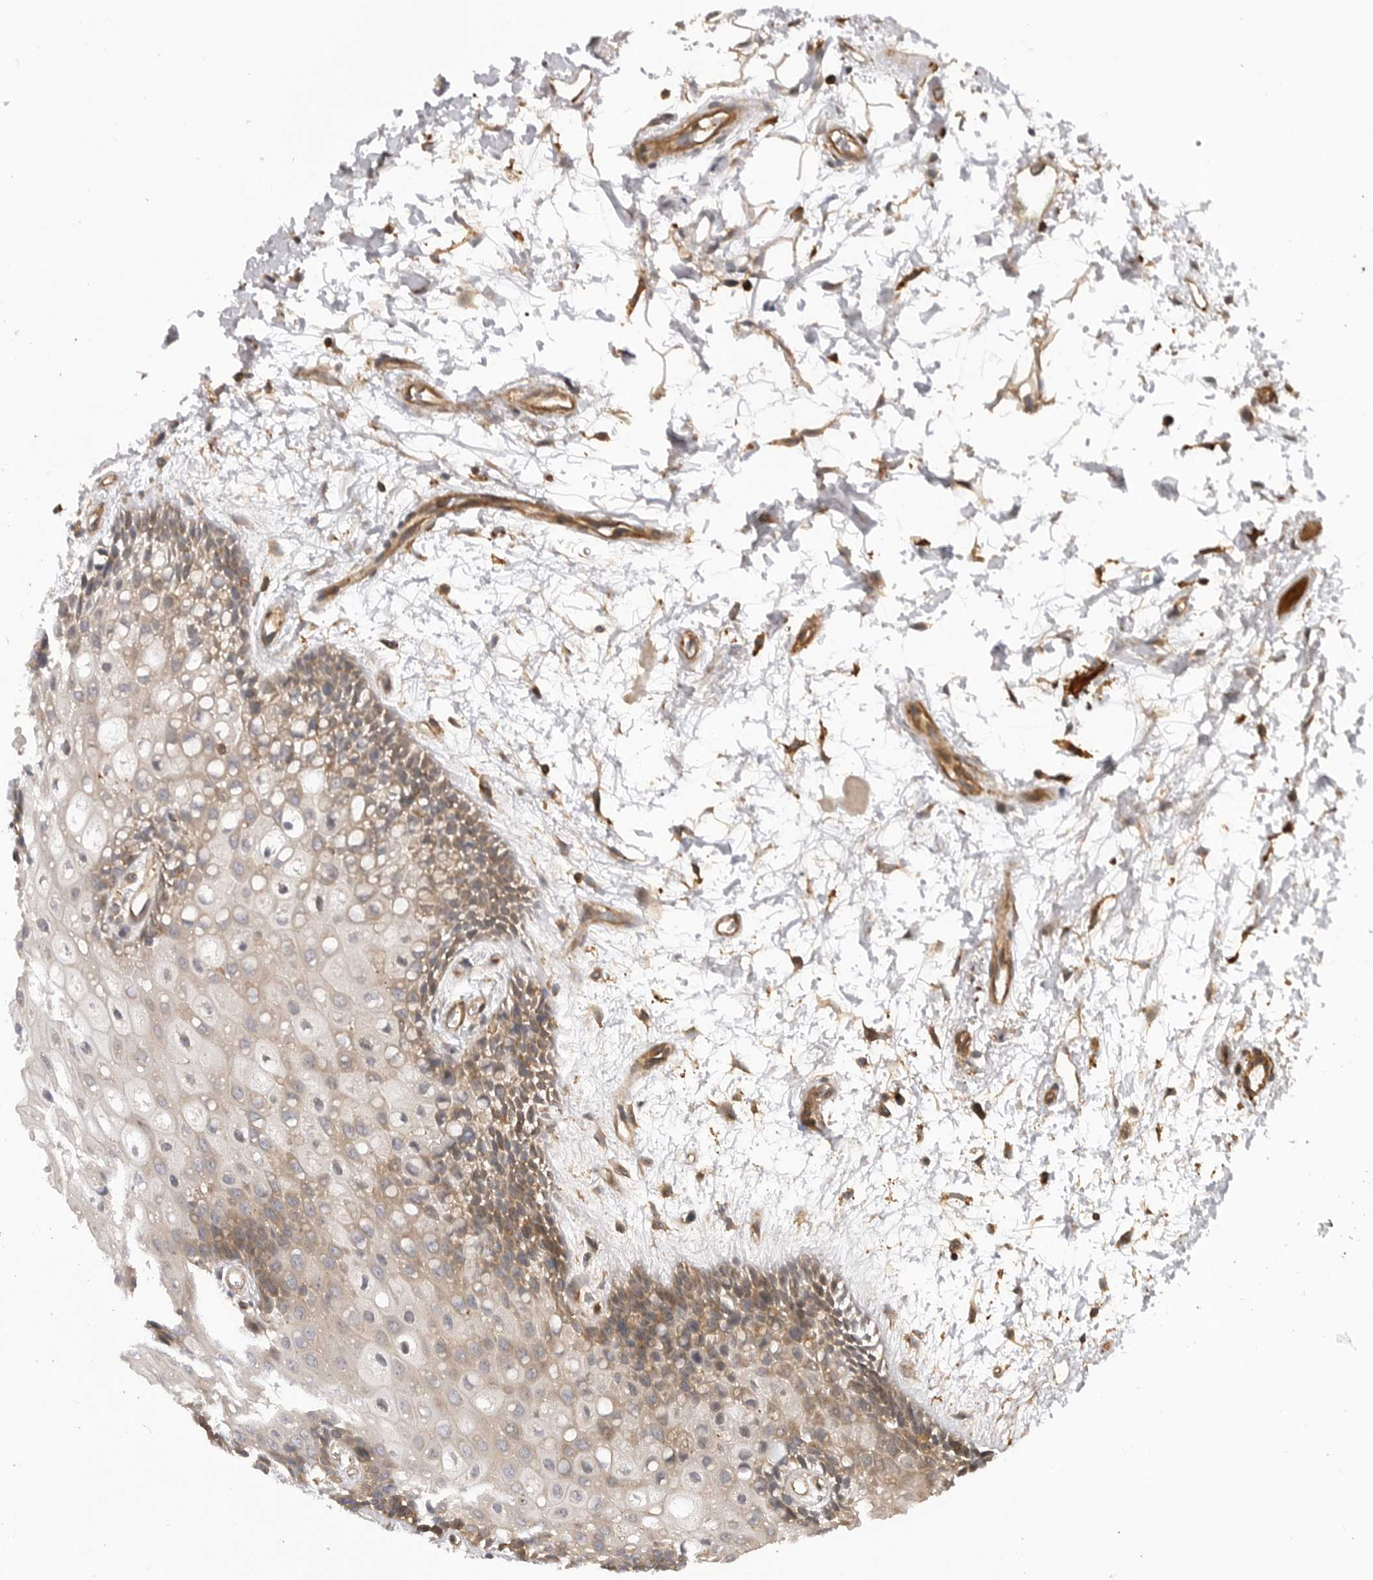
{"staining": {"intensity": "moderate", "quantity": "25%-75%", "location": "cytoplasmic/membranous"}, "tissue": "oral mucosa", "cell_type": "Squamous epithelial cells", "image_type": "normal", "snomed": [{"axis": "morphology", "description": "Normal tissue, NOS"}, {"axis": "topography", "description": "Skeletal muscle"}, {"axis": "topography", "description": "Oral tissue"}, {"axis": "topography", "description": "Peripheral nerve tissue"}], "caption": "Protein analysis of benign oral mucosa exhibits moderate cytoplasmic/membranous staining in about 25%-75% of squamous epithelial cells.", "gene": "TRIM56", "patient": {"sex": "female", "age": 84}}